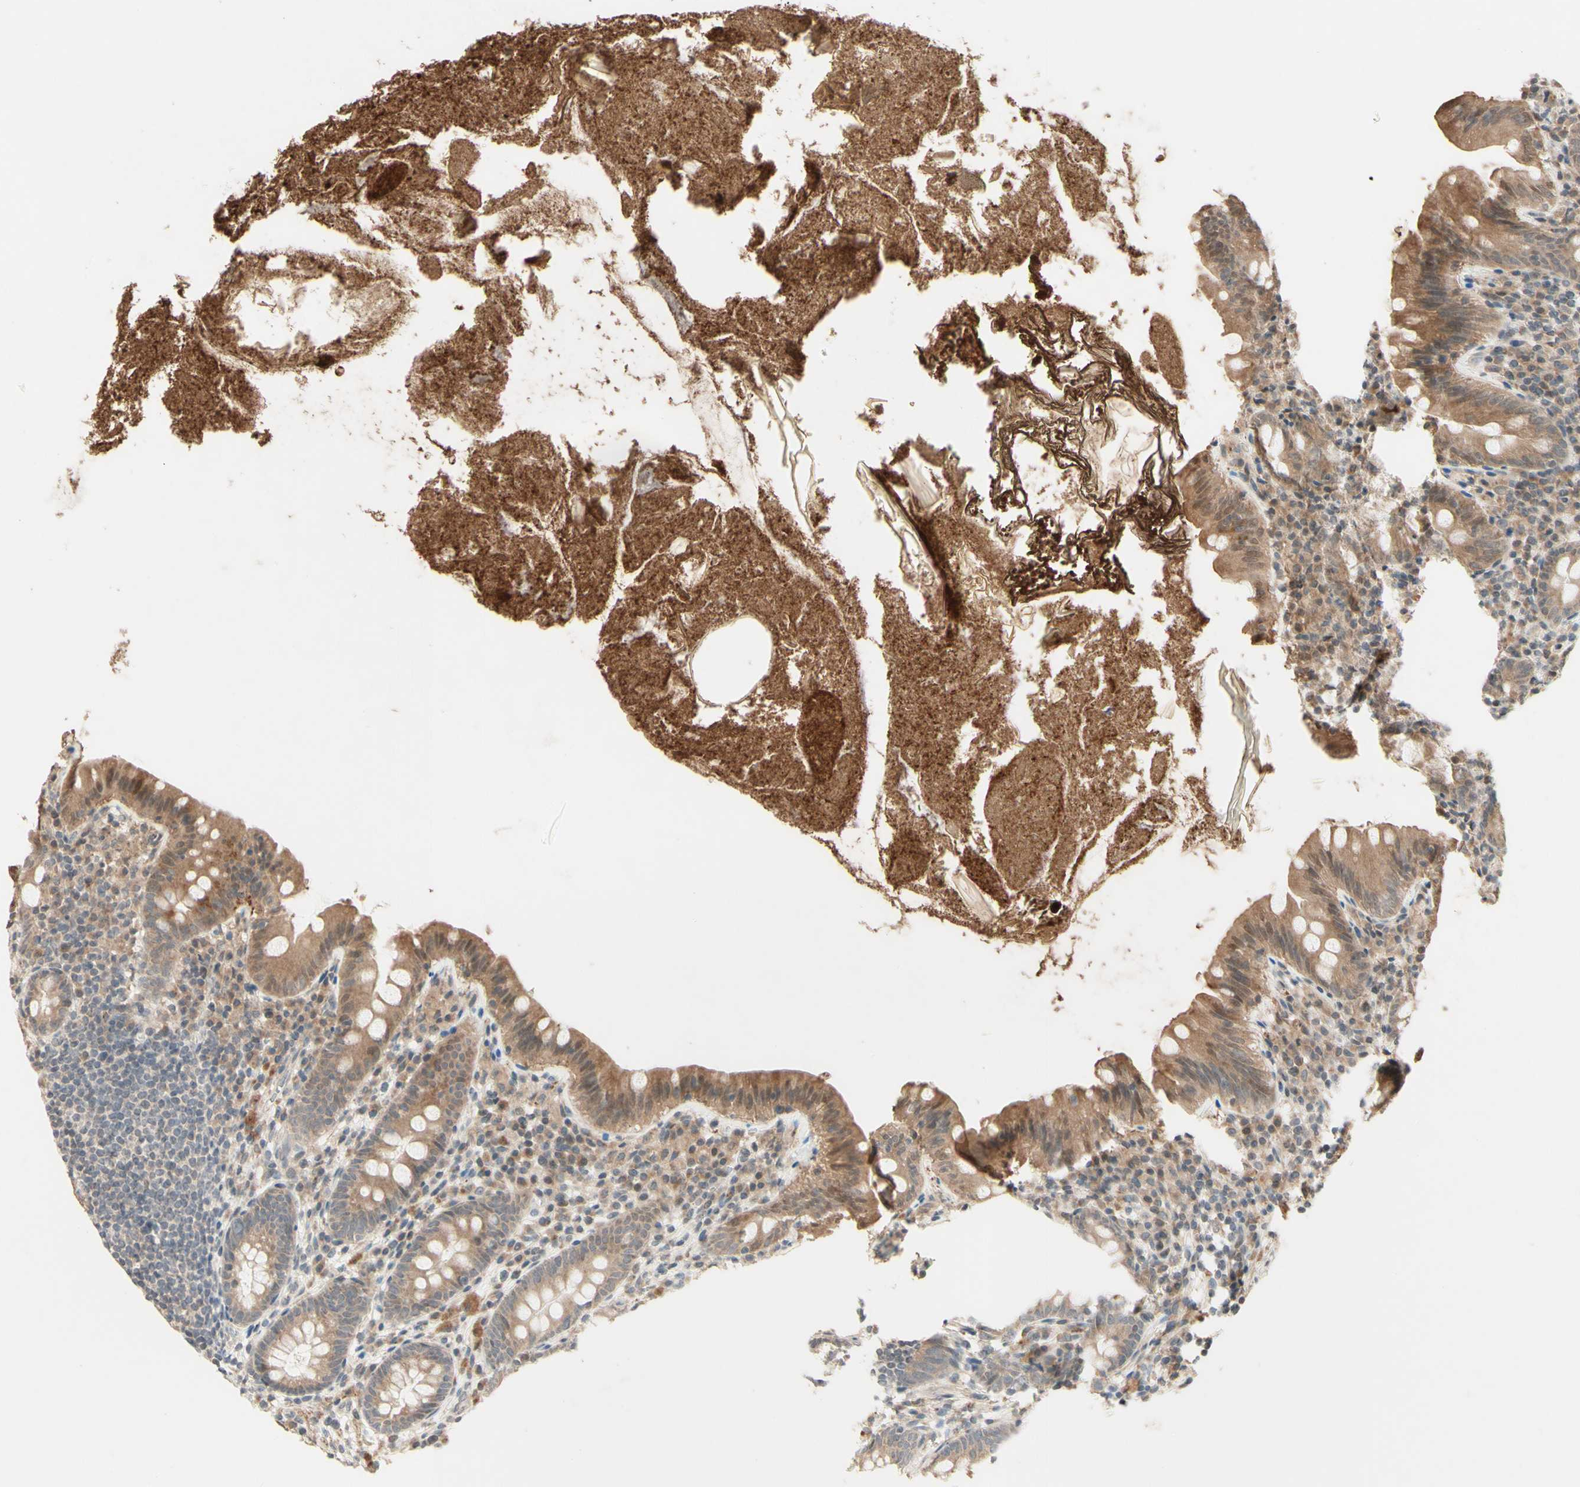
{"staining": {"intensity": "weak", "quantity": ">75%", "location": "cytoplasmic/membranous"}, "tissue": "appendix", "cell_type": "Glandular cells", "image_type": "normal", "snomed": [{"axis": "morphology", "description": "Normal tissue, NOS"}, {"axis": "topography", "description": "Appendix"}], "caption": "There is low levels of weak cytoplasmic/membranous expression in glandular cells of normal appendix, as demonstrated by immunohistochemical staining (brown color).", "gene": "ZW10", "patient": {"sex": "male", "age": 52}}